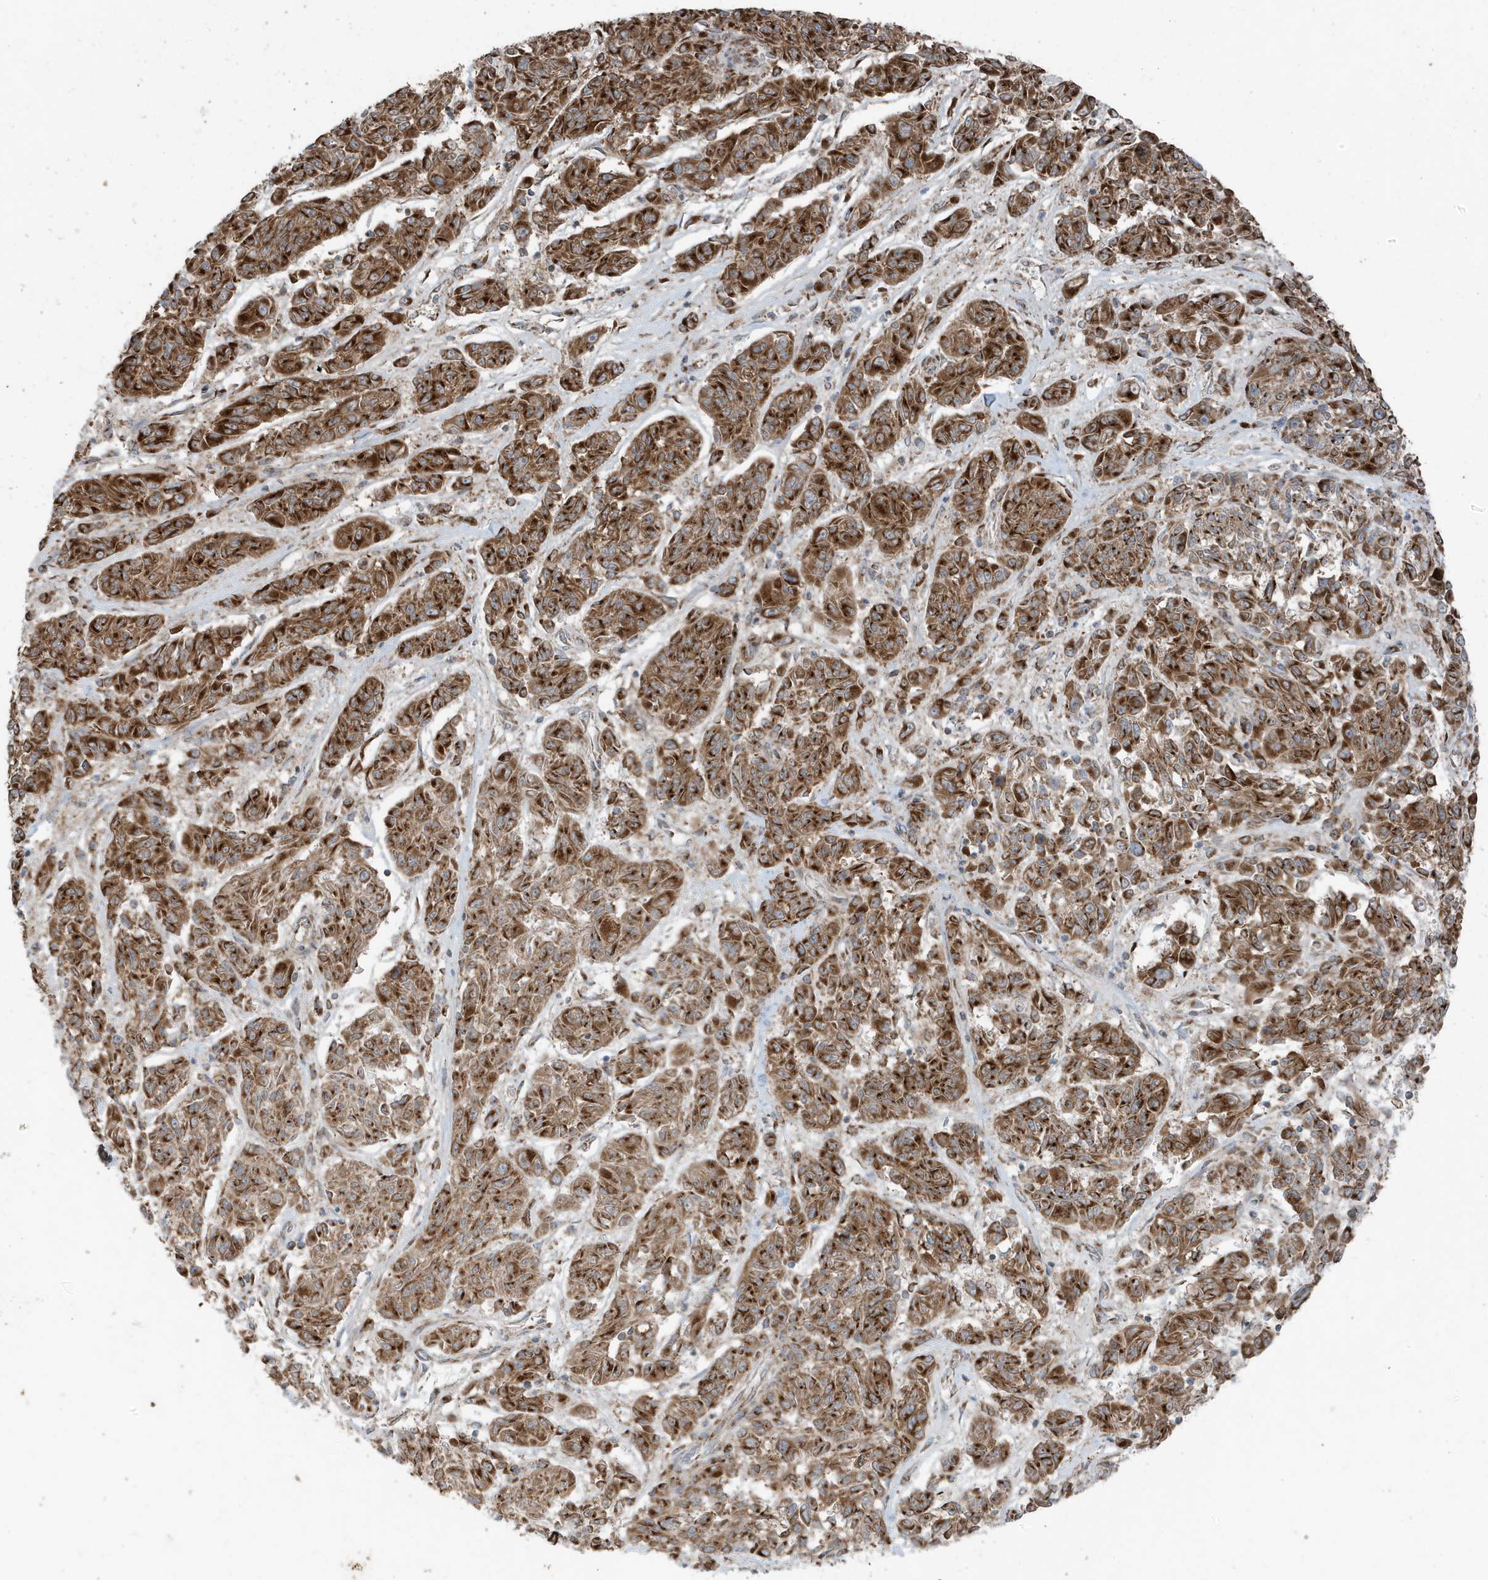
{"staining": {"intensity": "strong", "quantity": ">75%", "location": "cytoplasmic/membranous"}, "tissue": "melanoma", "cell_type": "Tumor cells", "image_type": "cancer", "snomed": [{"axis": "morphology", "description": "Malignant melanoma, NOS"}, {"axis": "topography", "description": "Skin"}], "caption": "Immunohistochemical staining of malignant melanoma shows high levels of strong cytoplasmic/membranous protein positivity in about >75% of tumor cells.", "gene": "GOLGA4", "patient": {"sex": "male", "age": 53}}